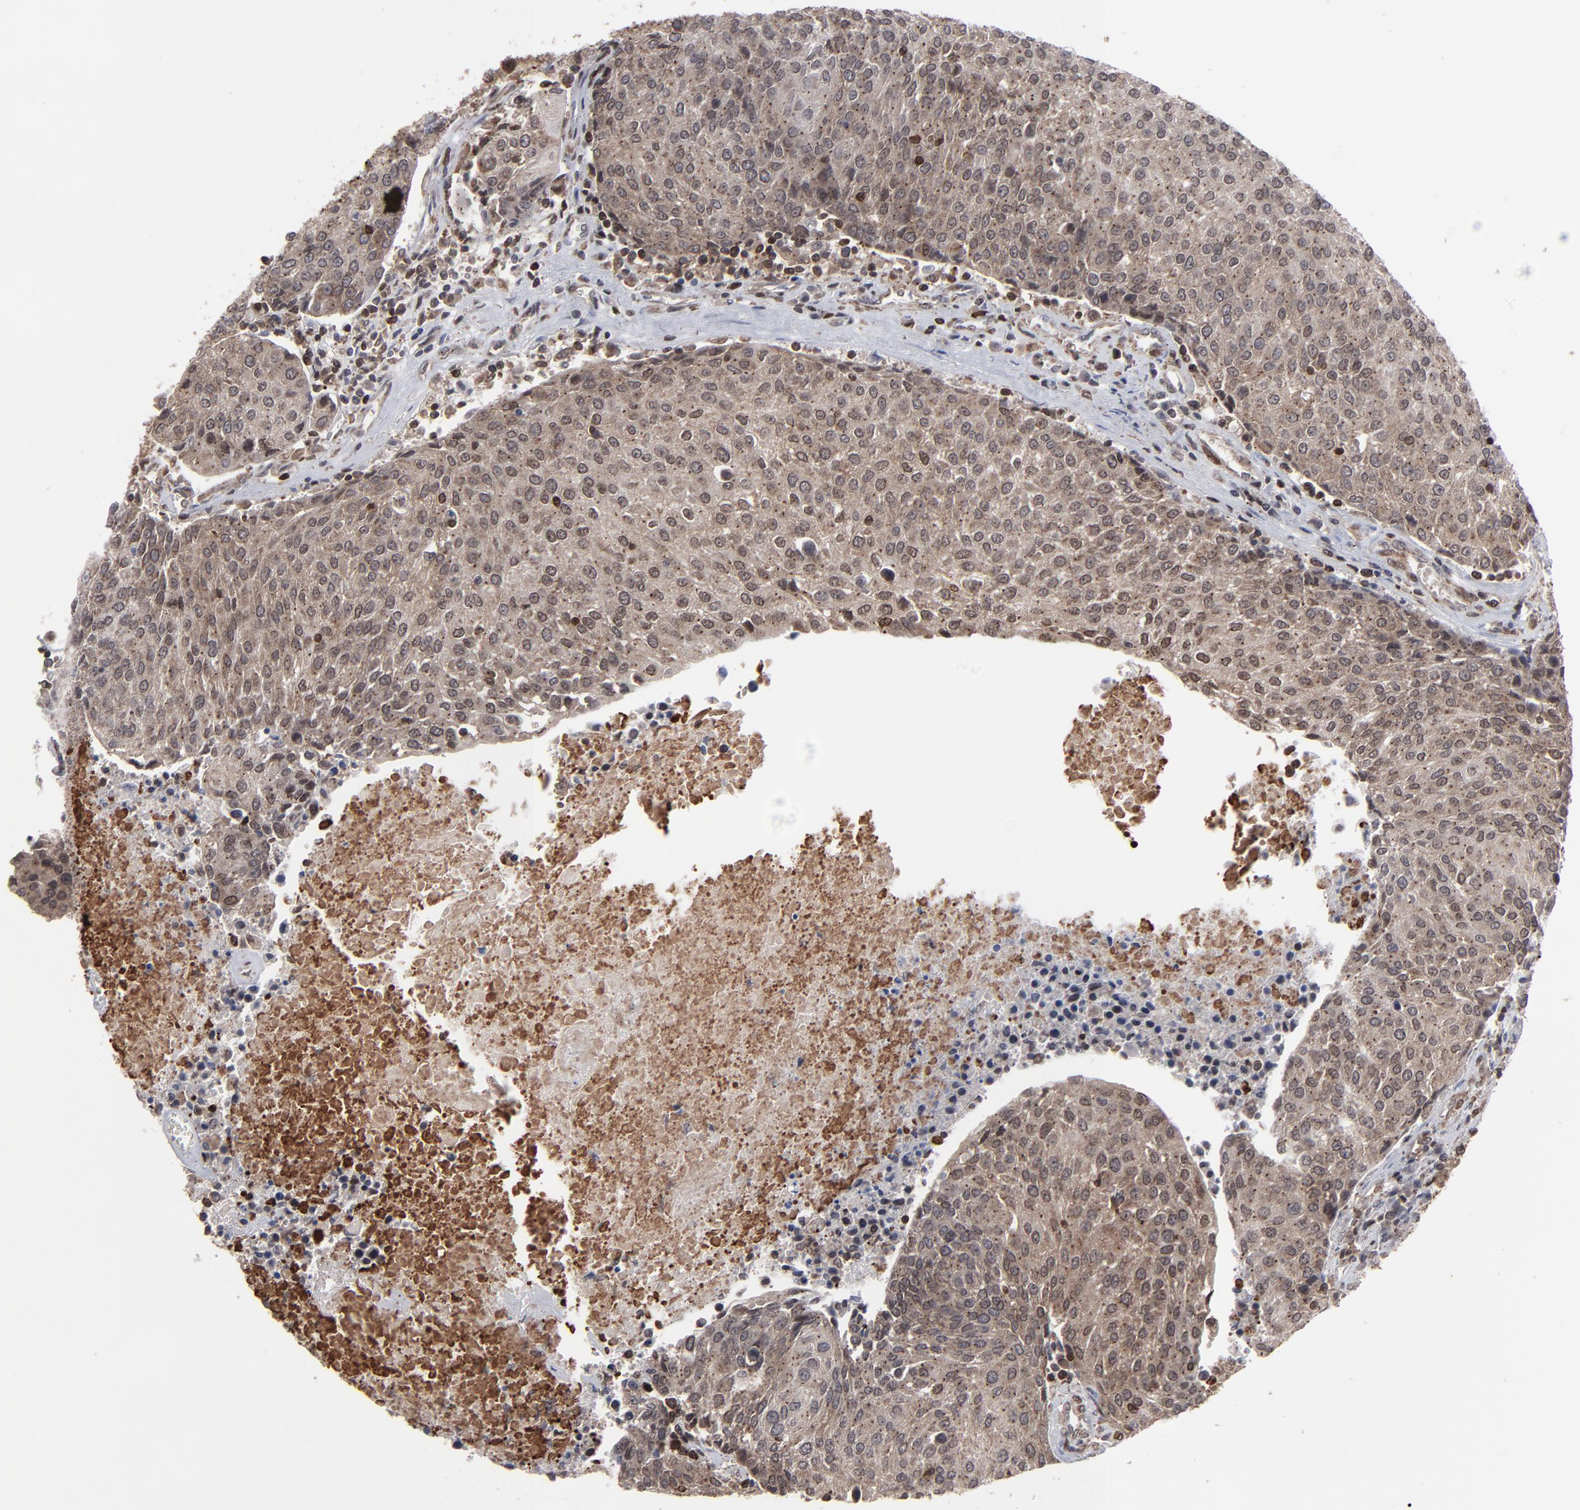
{"staining": {"intensity": "moderate", "quantity": ">75%", "location": "cytoplasmic/membranous,nuclear"}, "tissue": "urothelial cancer", "cell_type": "Tumor cells", "image_type": "cancer", "snomed": [{"axis": "morphology", "description": "Urothelial carcinoma, High grade"}, {"axis": "topography", "description": "Urinary bladder"}], "caption": "An immunohistochemistry histopathology image of neoplastic tissue is shown. Protein staining in brown labels moderate cytoplasmic/membranous and nuclear positivity in urothelial cancer within tumor cells.", "gene": "KIAA2026", "patient": {"sex": "female", "age": 85}}